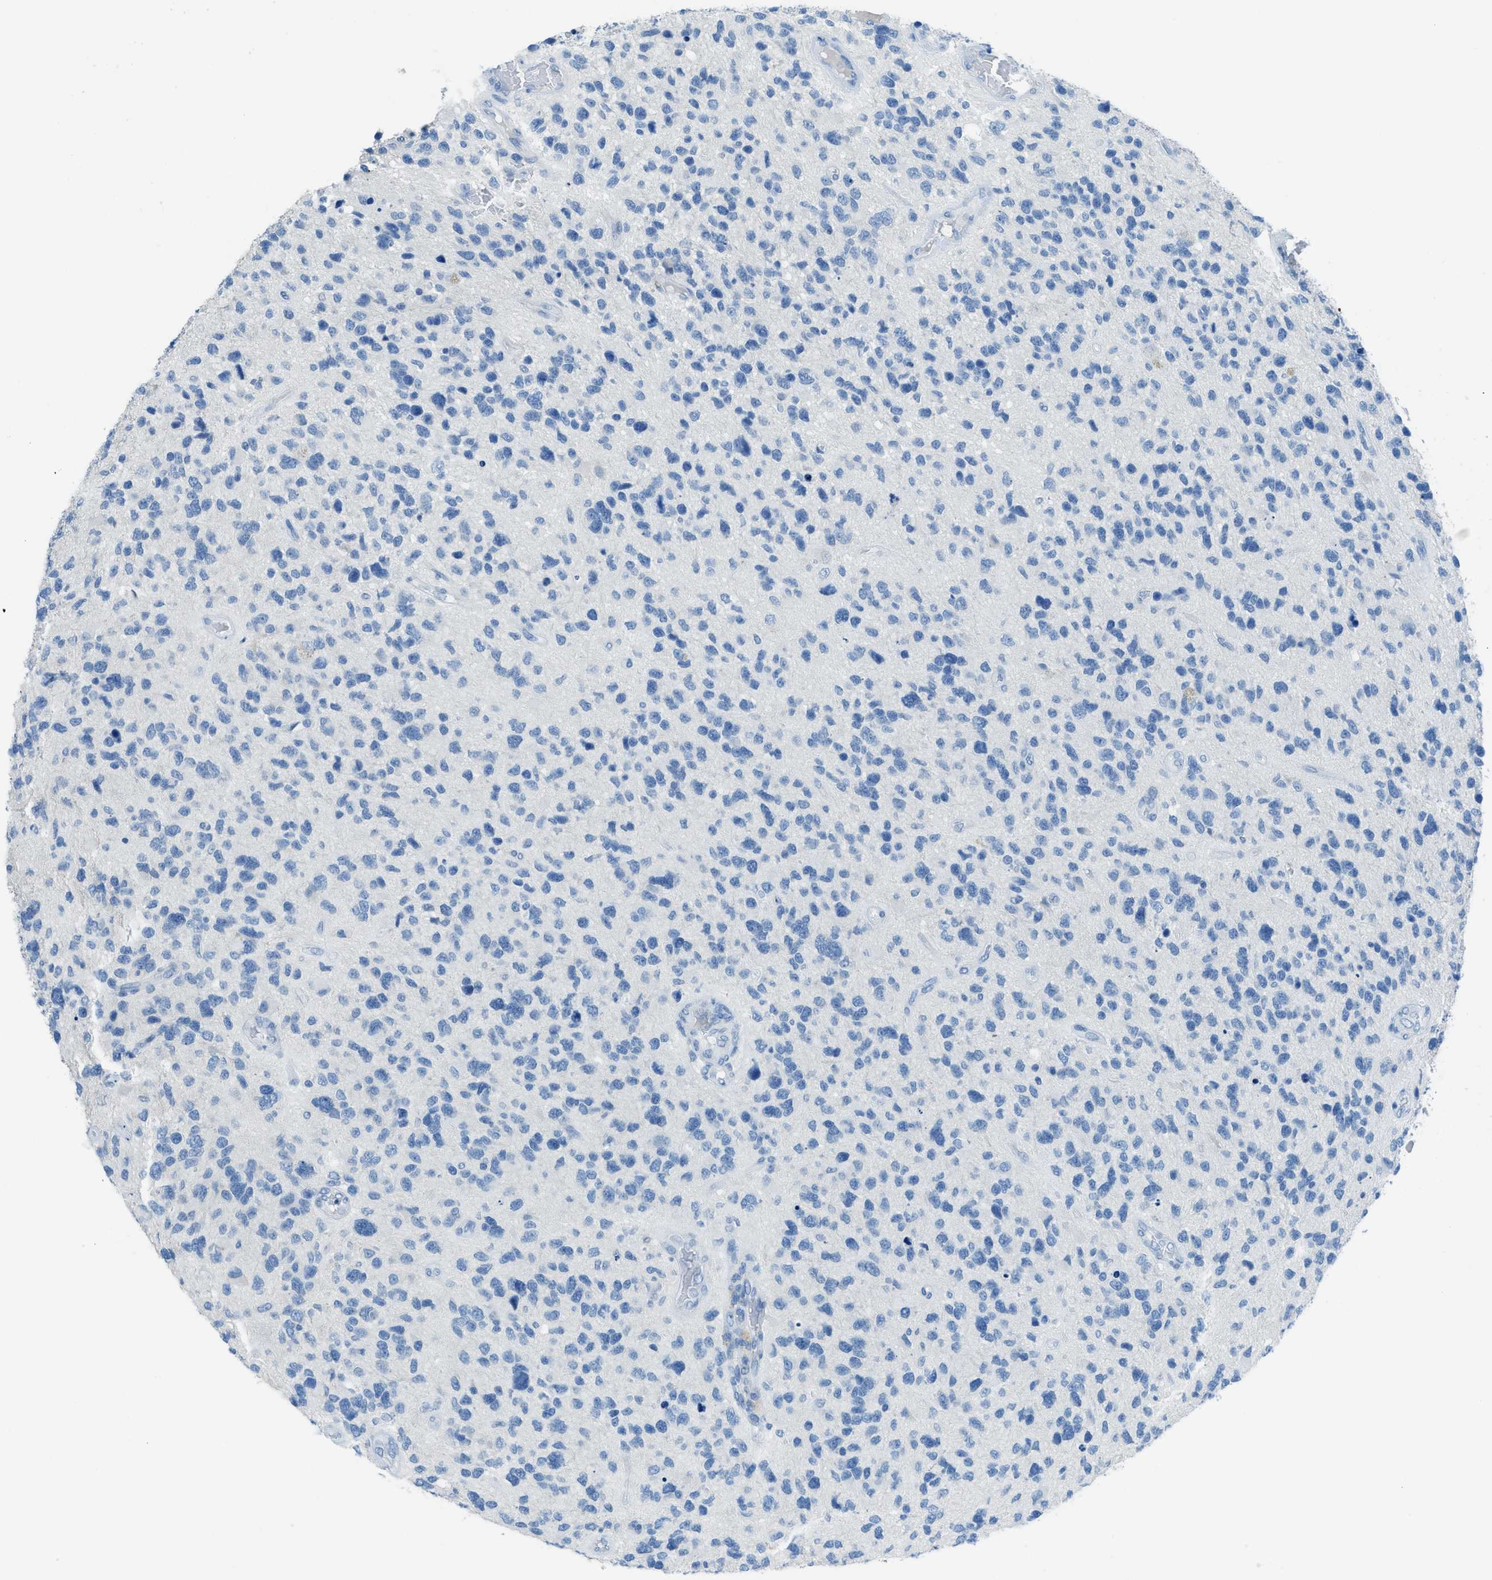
{"staining": {"intensity": "negative", "quantity": "none", "location": "none"}, "tissue": "glioma", "cell_type": "Tumor cells", "image_type": "cancer", "snomed": [{"axis": "morphology", "description": "Glioma, malignant, High grade"}, {"axis": "topography", "description": "Brain"}], "caption": "Malignant high-grade glioma was stained to show a protein in brown. There is no significant positivity in tumor cells. (Stains: DAB immunohistochemistry (IHC) with hematoxylin counter stain, Microscopy: brightfield microscopy at high magnification).", "gene": "ACAN", "patient": {"sex": "female", "age": 58}}